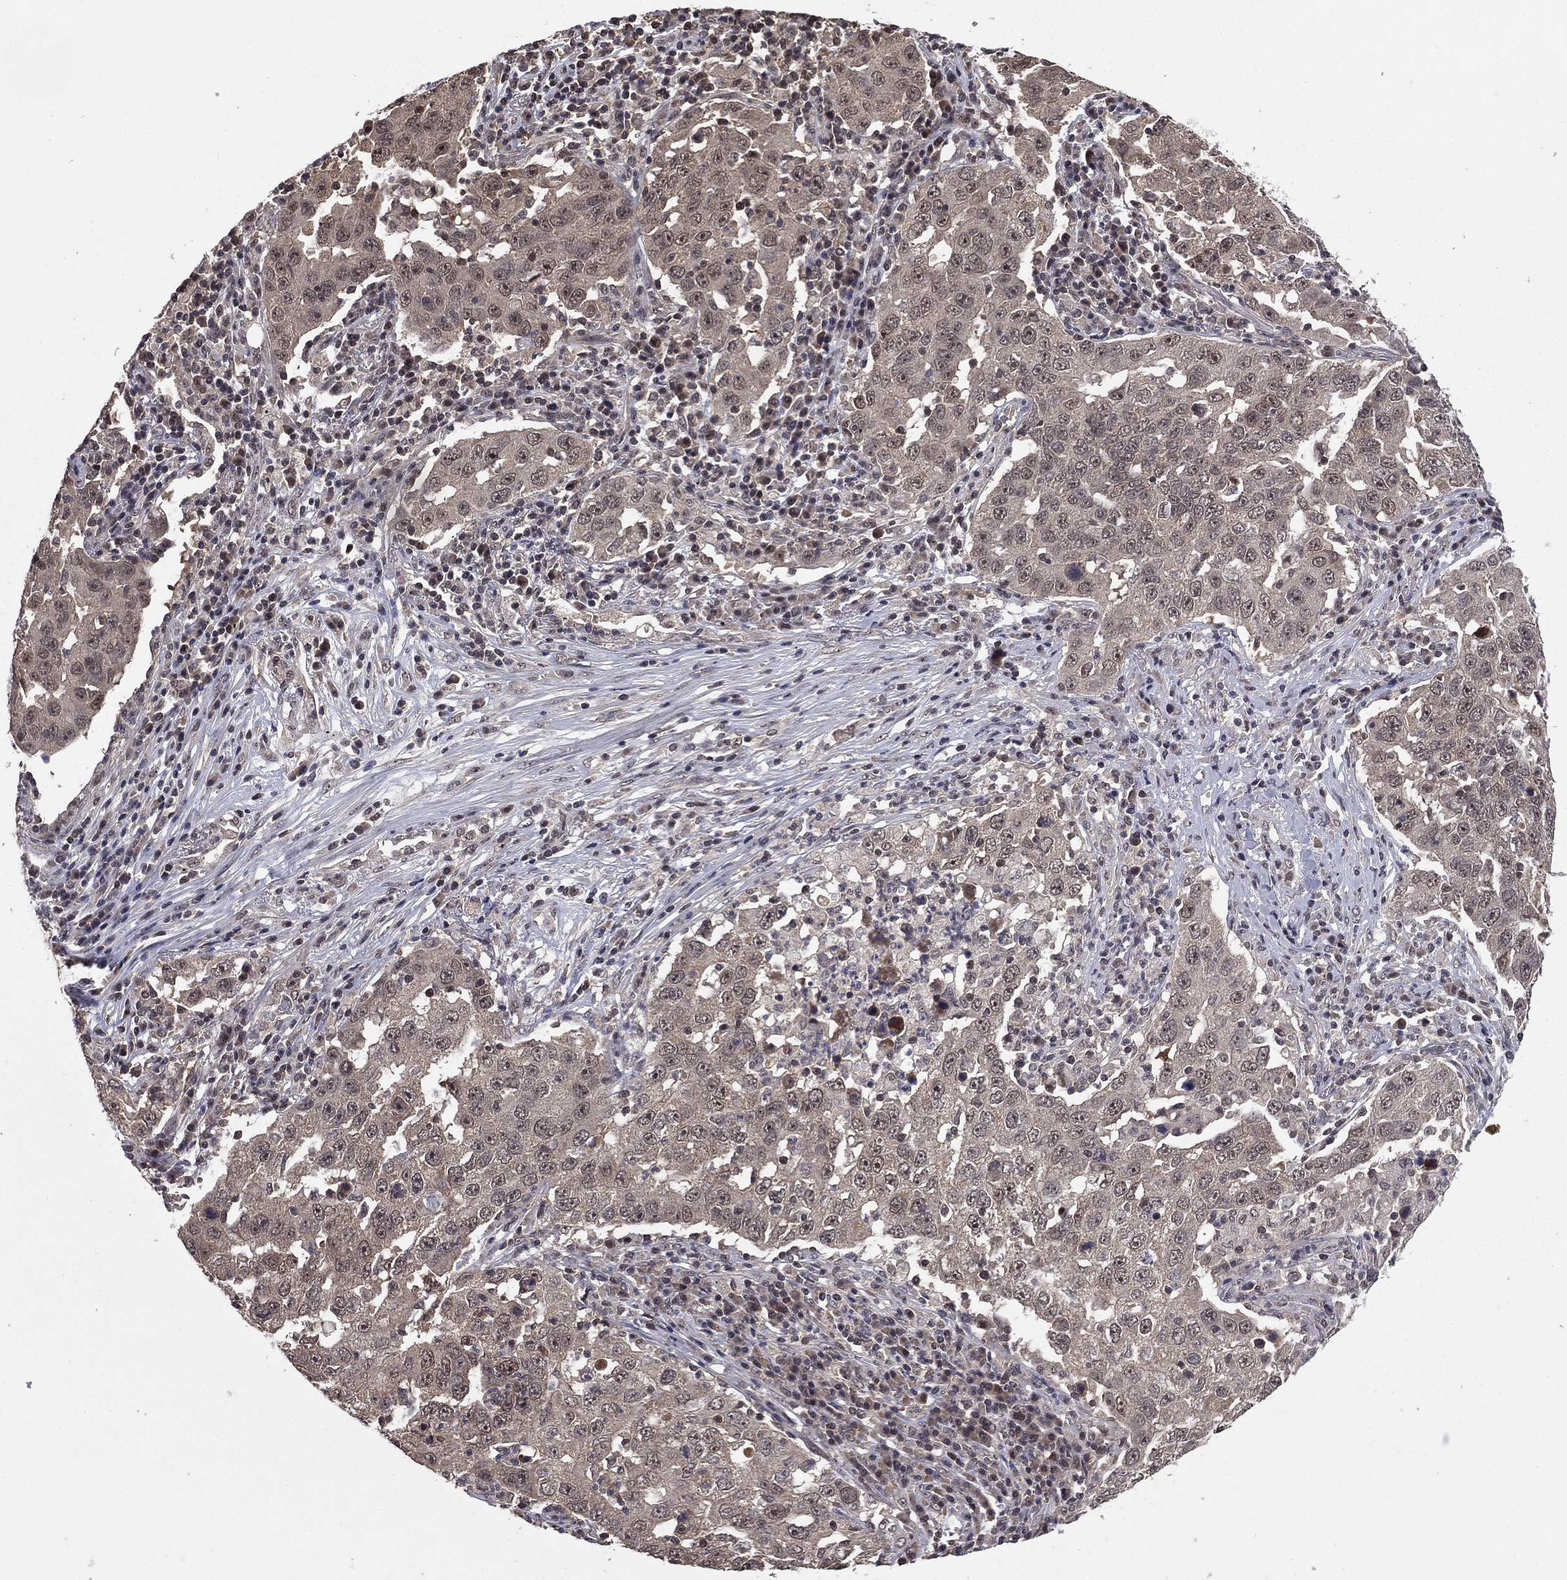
{"staining": {"intensity": "negative", "quantity": "none", "location": "none"}, "tissue": "lung cancer", "cell_type": "Tumor cells", "image_type": "cancer", "snomed": [{"axis": "morphology", "description": "Adenocarcinoma, NOS"}, {"axis": "topography", "description": "Lung"}], "caption": "This photomicrograph is of lung cancer stained with immunohistochemistry to label a protein in brown with the nuclei are counter-stained blue. There is no expression in tumor cells. The staining was performed using DAB to visualize the protein expression in brown, while the nuclei were stained in blue with hematoxylin (Magnification: 20x).", "gene": "NELFCD", "patient": {"sex": "male", "age": 73}}